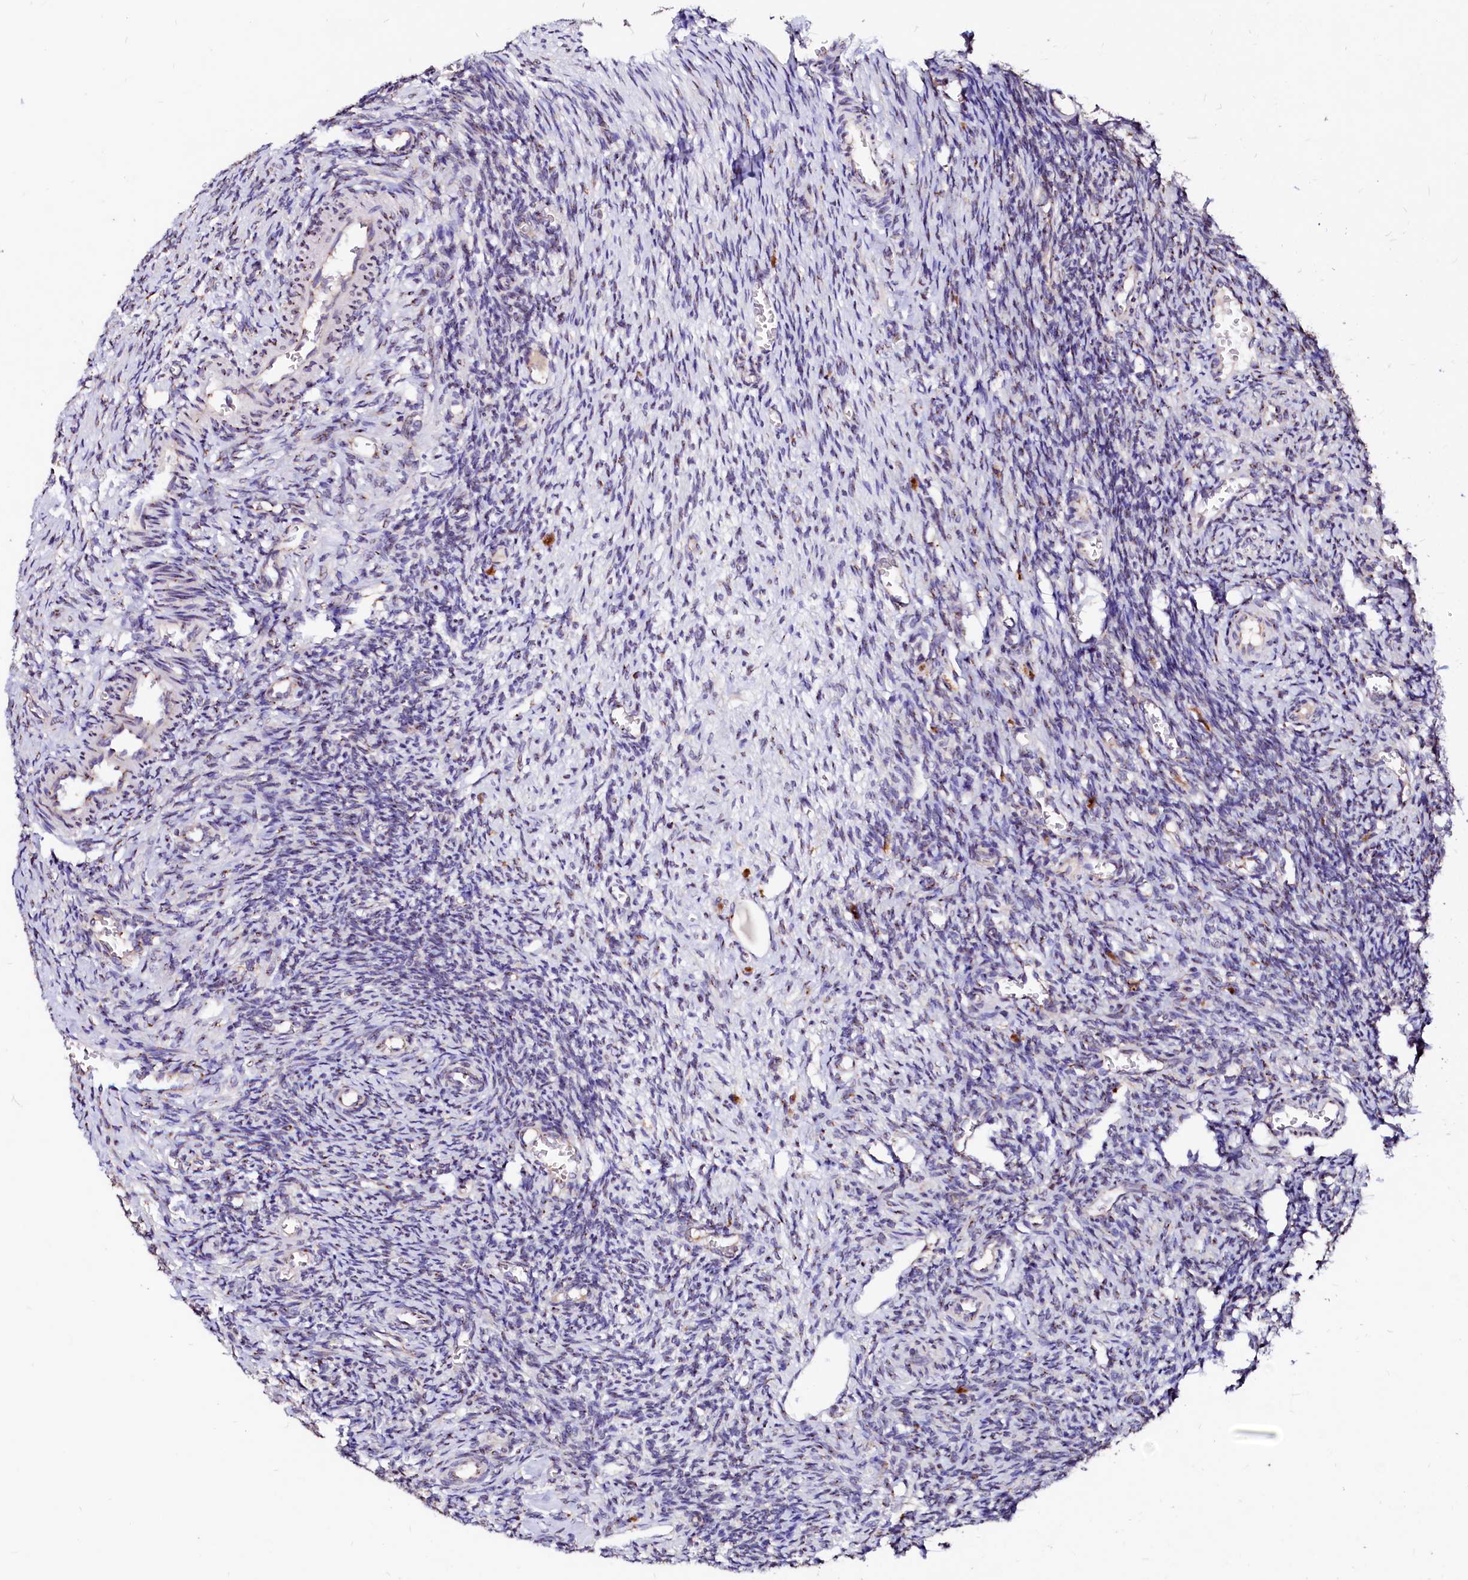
{"staining": {"intensity": "moderate", "quantity": "25%-75%", "location": "cytoplasmic/membranous"}, "tissue": "ovary", "cell_type": "Ovarian stroma cells", "image_type": "normal", "snomed": [{"axis": "morphology", "description": "Normal tissue, NOS"}, {"axis": "topography", "description": "Ovary"}], "caption": "IHC micrograph of benign human ovary stained for a protein (brown), which displays medium levels of moderate cytoplasmic/membranous expression in approximately 25%-75% of ovarian stroma cells.", "gene": "LMAN1", "patient": {"sex": "female", "age": 27}}